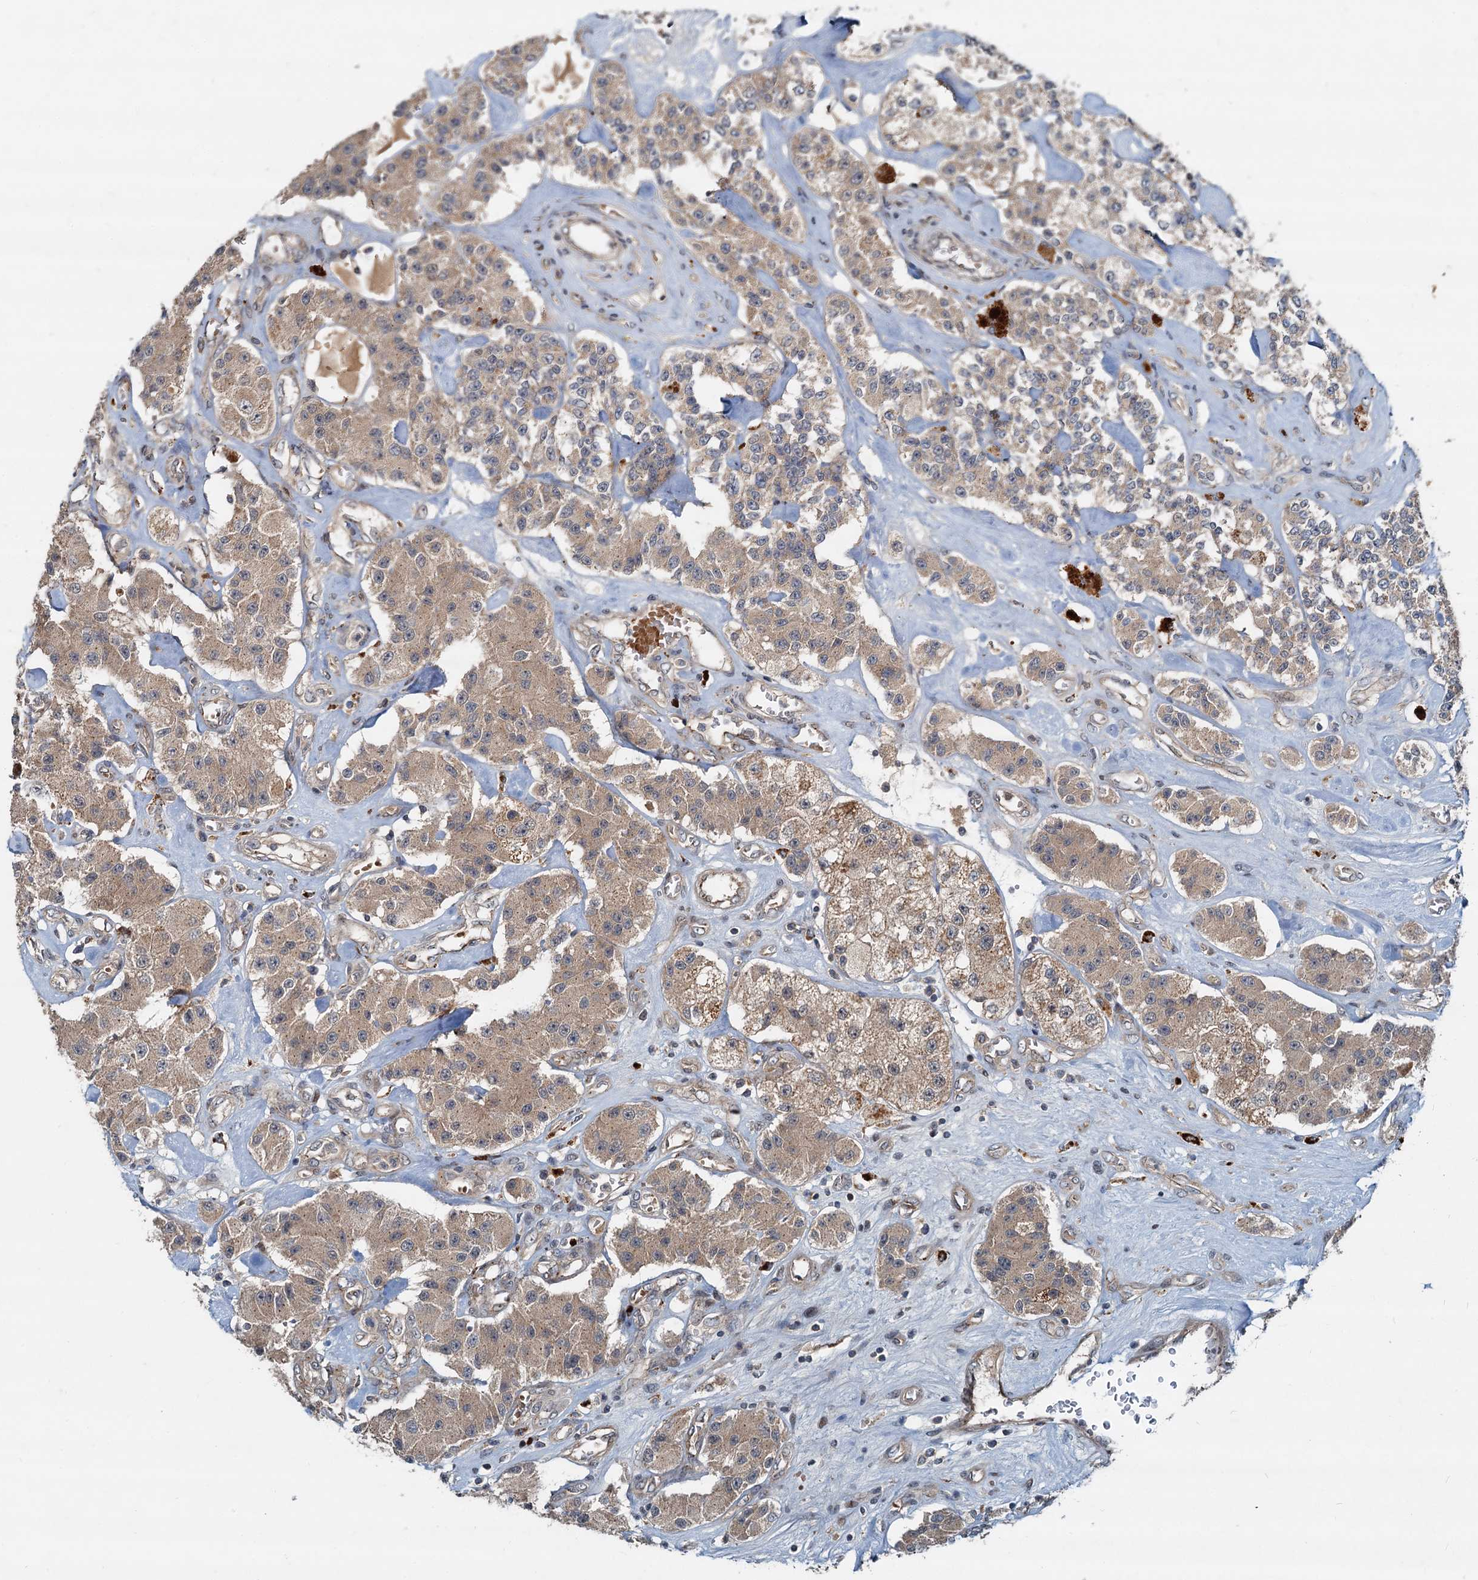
{"staining": {"intensity": "moderate", "quantity": ">75%", "location": "cytoplasmic/membranous"}, "tissue": "carcinoid", "cell_type": "Tumor cells", "image_type": "cancer", "snomed": [{"axis": "morphology", "description": "Carcinoid, malignant, NOS"}, {"axis": "topography", "description": "Pancreas"}], "caption": "An image of human malignant carcinoid stained for a protein displays moderate cytoplasmic/membranous brown staining in tumor cells.", "gene": "CEP68", "patient": {"sex": "male", "age": 41}}